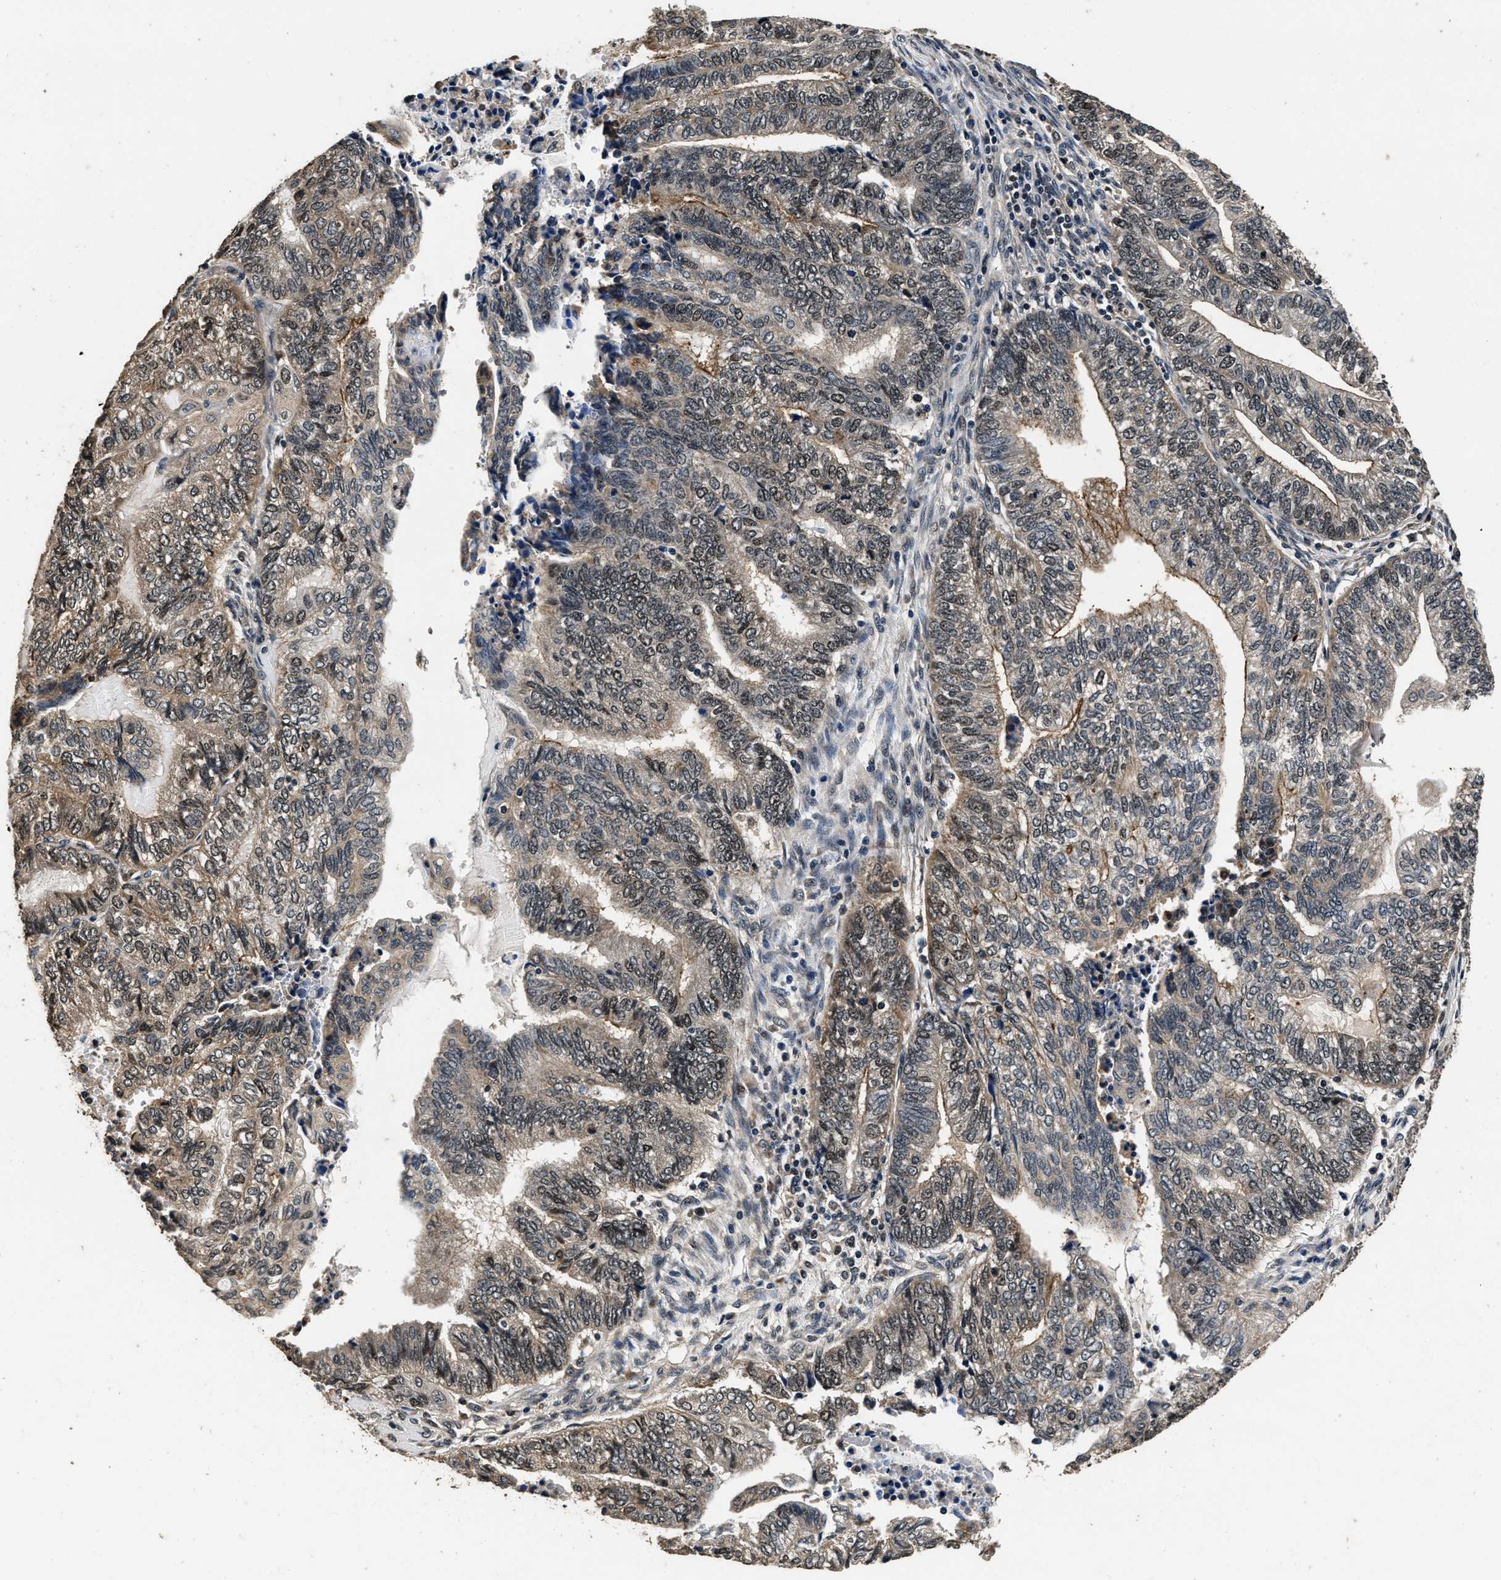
{"staining": {"intensity": "moderate", "quantity": "<25%", "location": "nuclear"}, "tissue": "endometrial cancer", "cell_type": "Tumor cells", "image_type": "cancer", "snomed": [{"axis": "morphology", "description": "Adenocarcinoma, NOS"}, {"axis": "topography", "description": "Uterus"}, {"axis": "topography", "description": "Endometrium"}], "caption": "Approximately <25% of tumor cells in human endometrial adenocarcinoma reveal moderate nuclear protein staining as visualized by brown immunohistochemical staining.", "gene": "CSTF1", "patient": {"sex": "female", "age": 70}}